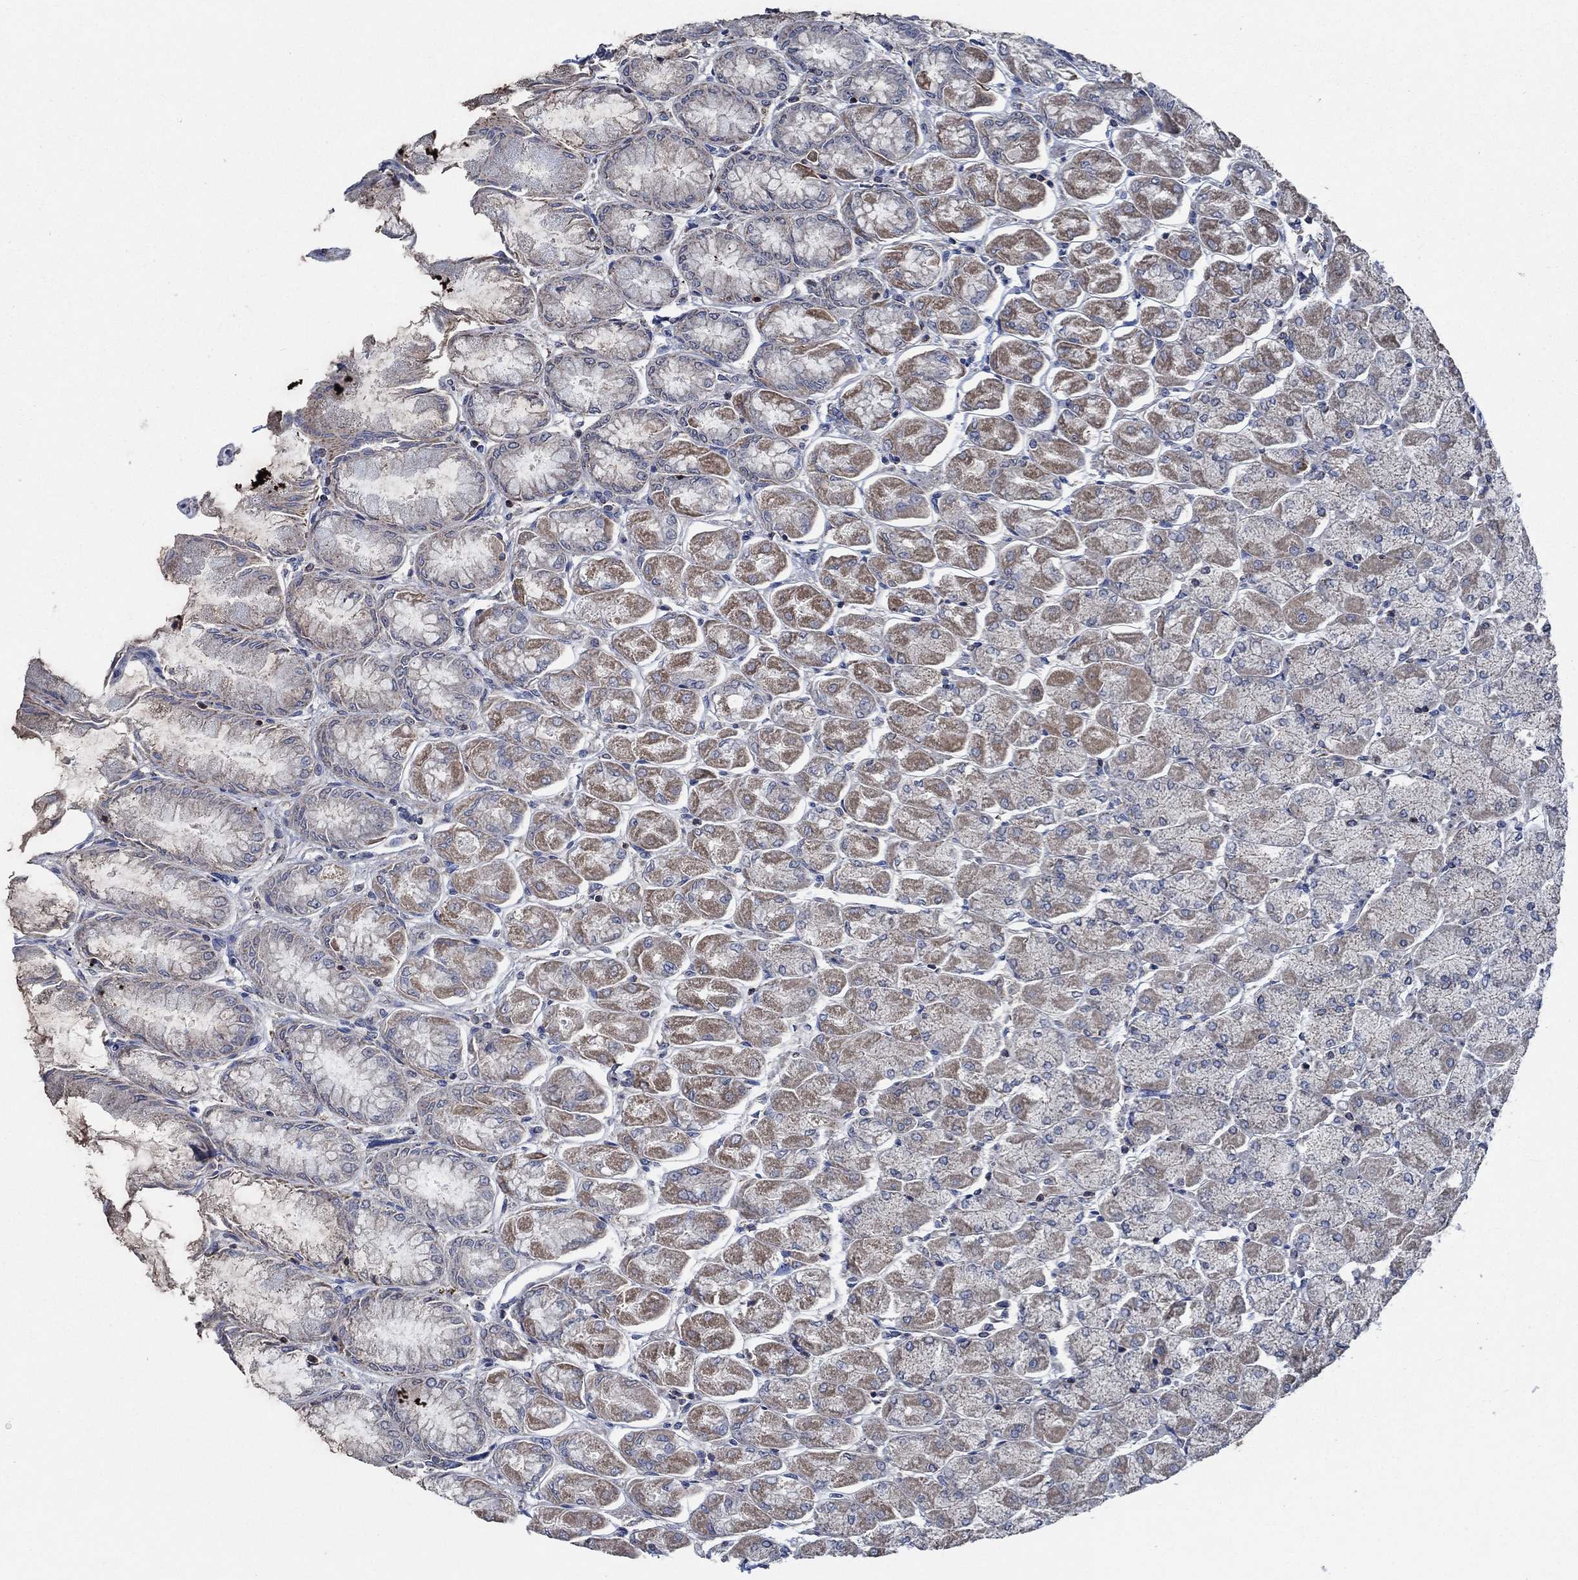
{"staining": {"intensity": "moderate", "quantity": "25%-75%", "location": "cytoplasmic/membranous"}, "tissue": "stomach", "cell_type": "Glandular cells", "image_type": "normal", "snomed": [{"axis": "morphology", "description": "Normal tissue, NOS"}, {"axis": "topography", "description": "Stomach, upper"}], "caption": "Protein analysis of benign stomach displays moderate cytoplasmic/membranous expression in about 25%-75% of glandular cells.", "gene": "STXBP6", "patient": {"sex": "male", "age": 60}}